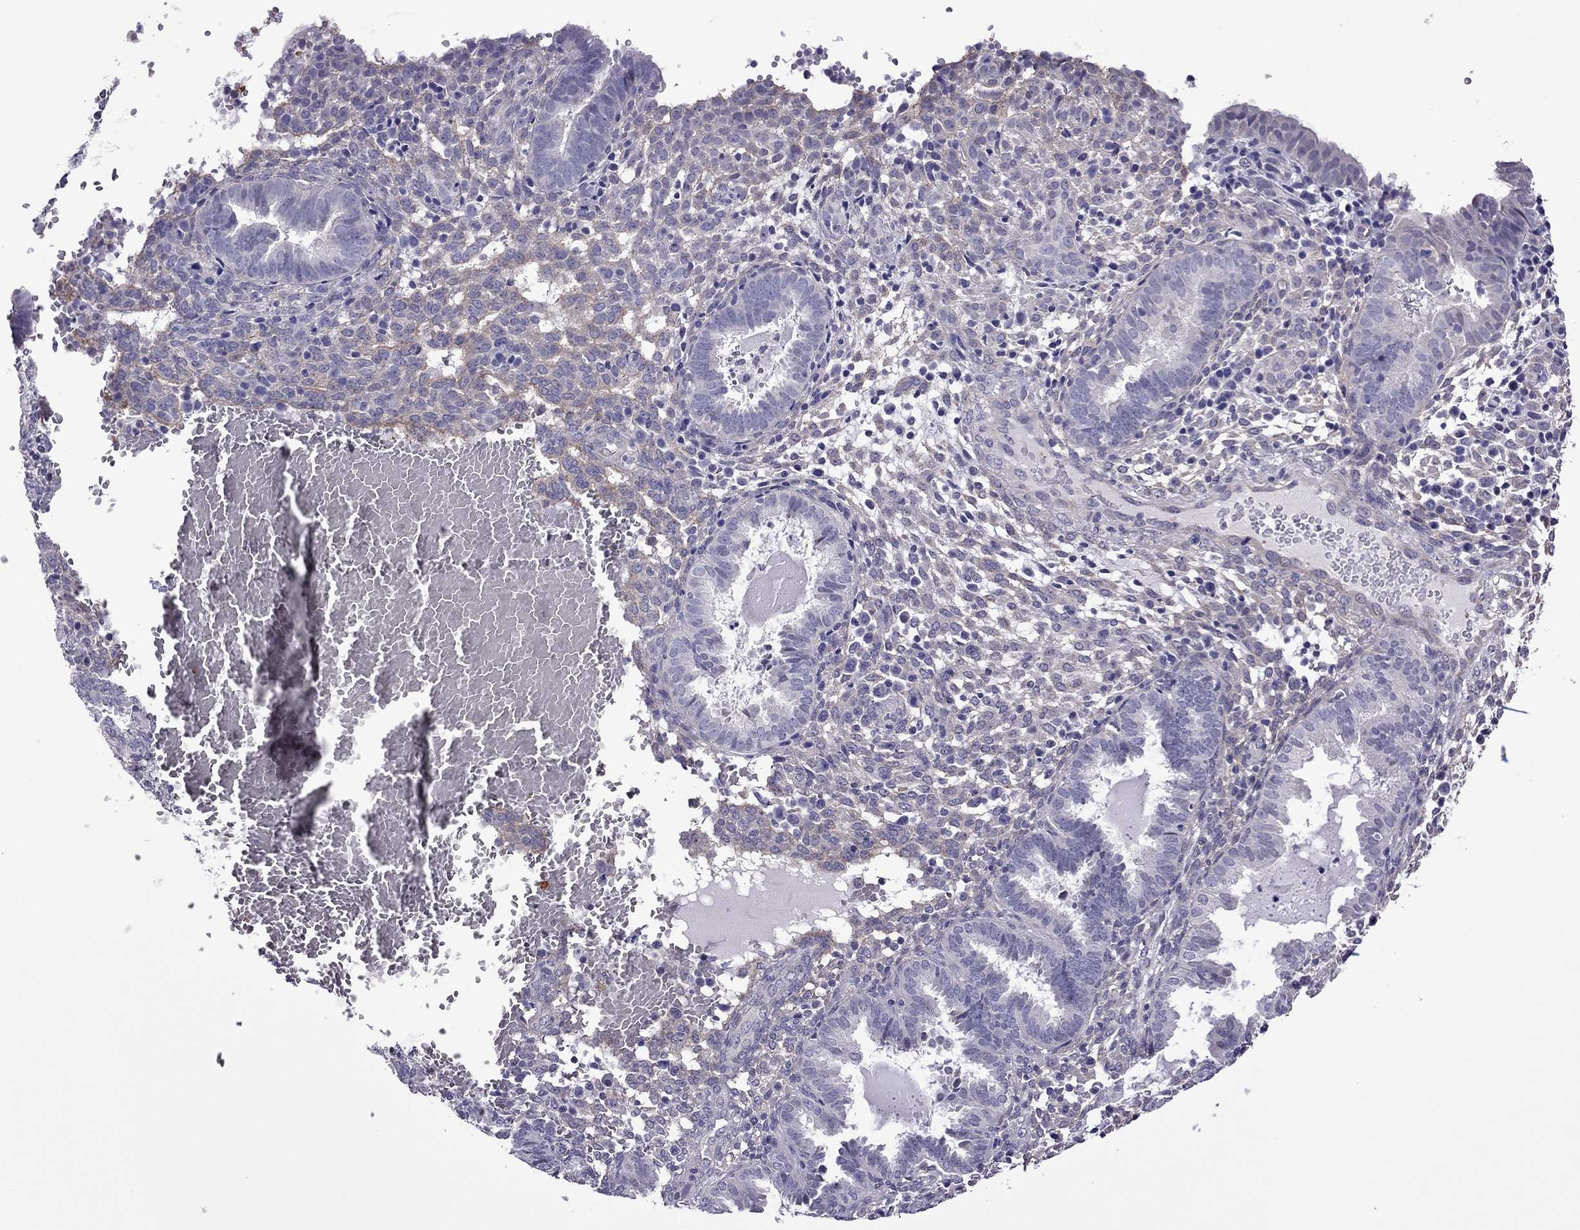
{"staining": {"intensity": "negative", "quantity": "none", "location": "none"}, "tissue": "endometrium", "cell_type": "Cells in endometrial stroma", "image_type": "normal", "snomed": [{"axis": "morphology", "description": "Normal tissue, NOS"}, {"axis": "topography", "description": "Endometrium"}], "caption": "Immunohistochemistry photomicrograph of unremarkable endometrium: endometrium stained with DAB (3,3'-diaminobenzidine) demonstrates no significant protein staining in cells in endometrial stroma. The staining was performed using DAB (3,3'-diaminobenzidine) to visualize the protein expression in brown, while the nuclei were stained in blue with hematoxylin (Magnification: 20x).", "gene": "SLC16A8", "patient": {"sex": "female", "age": 42}}